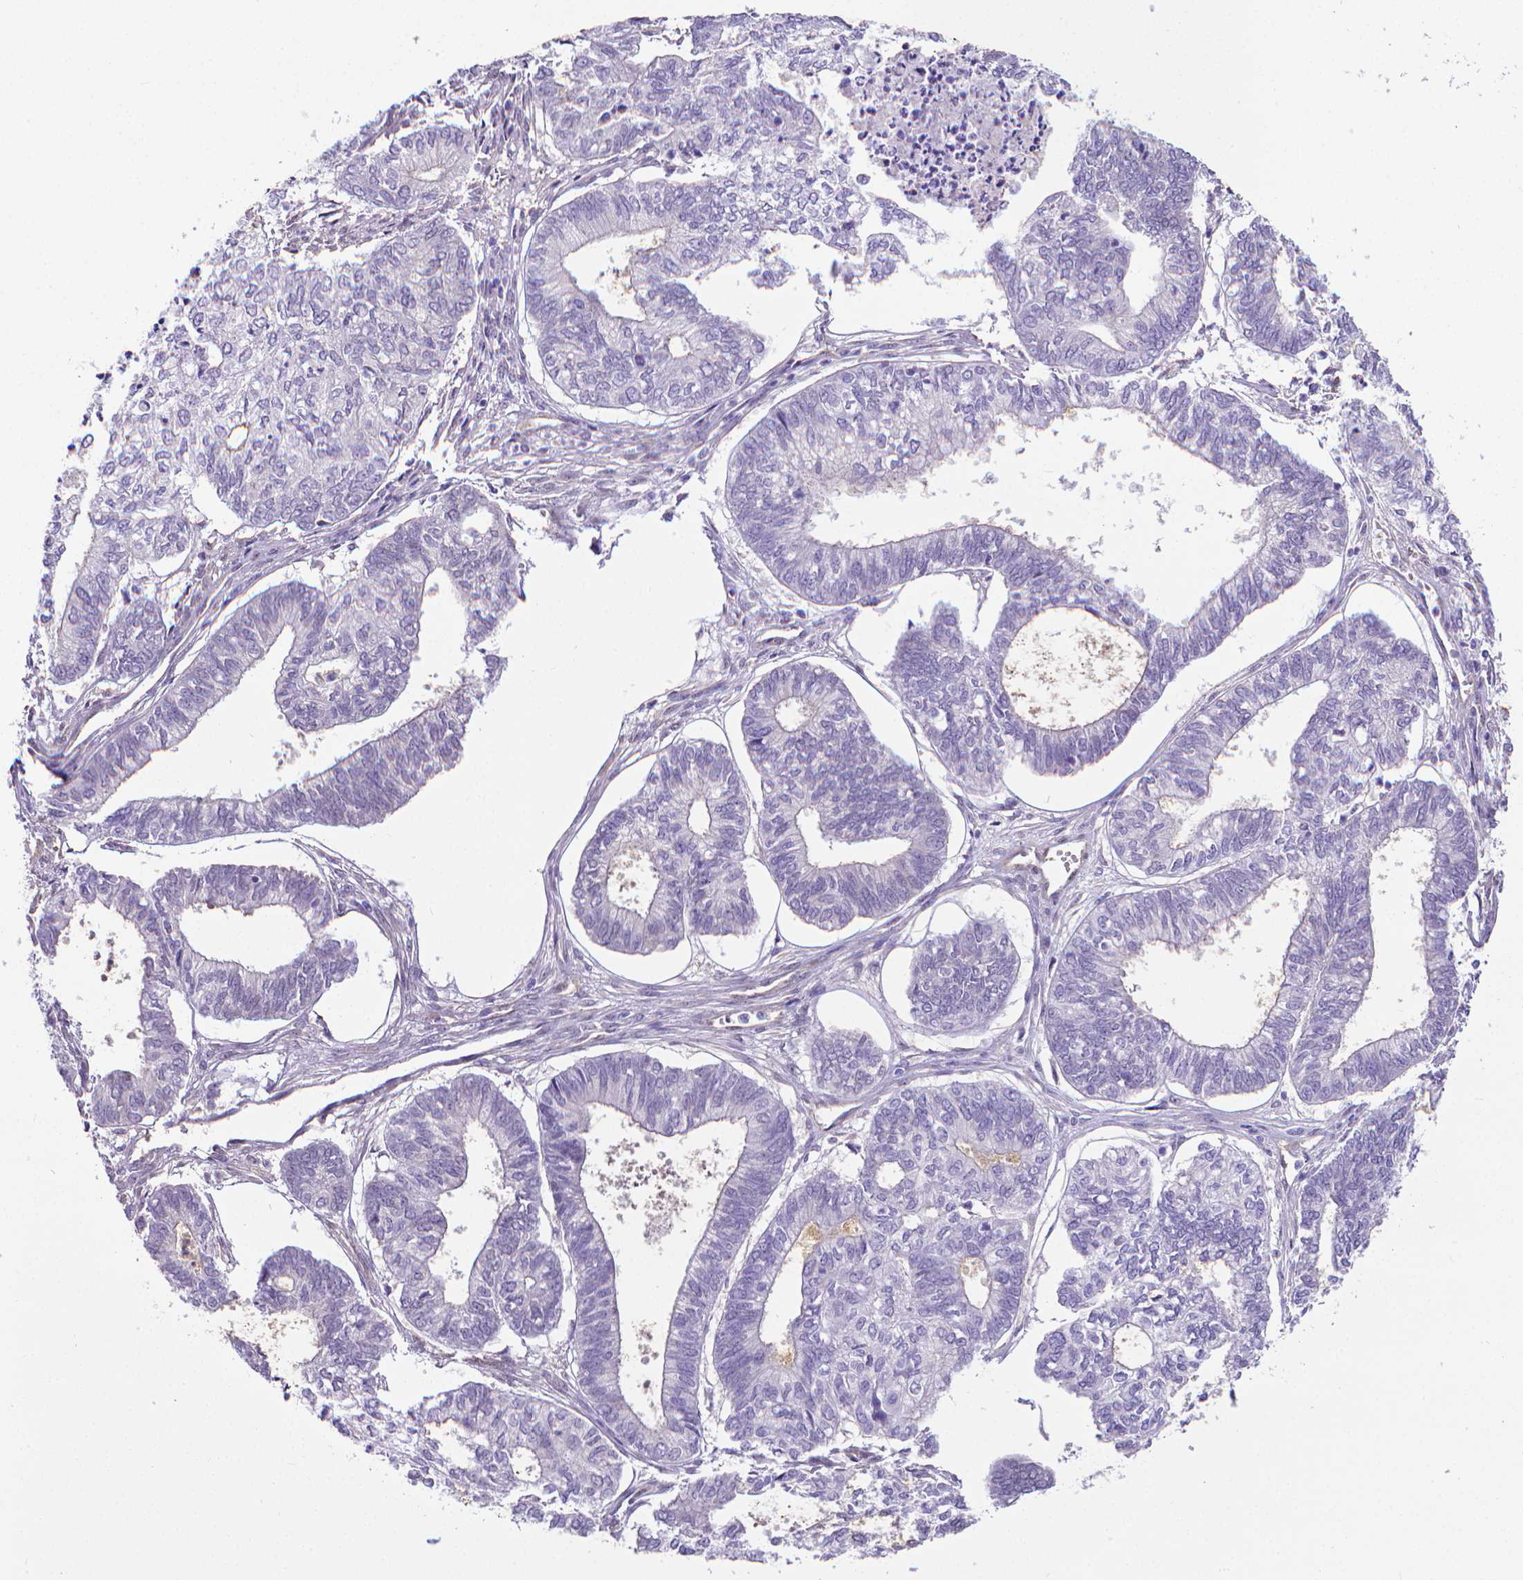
{"staining": {"intensity": "negative", "quantity": "none", "location": "none"}, "tissue": "ovarian cancer", "cell_type": "Tumor cells", "image_type": "cancer", "snomed": [{"axis": "morphology", "description": "Carcinoma, endometroid"}, {"axis": "topography", "description": "Ovary"}], "caption": "Ovarian endometroid carcinoma was stained to show a protein in brown. There is no significant positivity in tumor cells. (DAB immunohistochemistry with hematoxylin counter stain).", "gene": "CLIC4", "patient": {"sex": "female", "age": 64}}